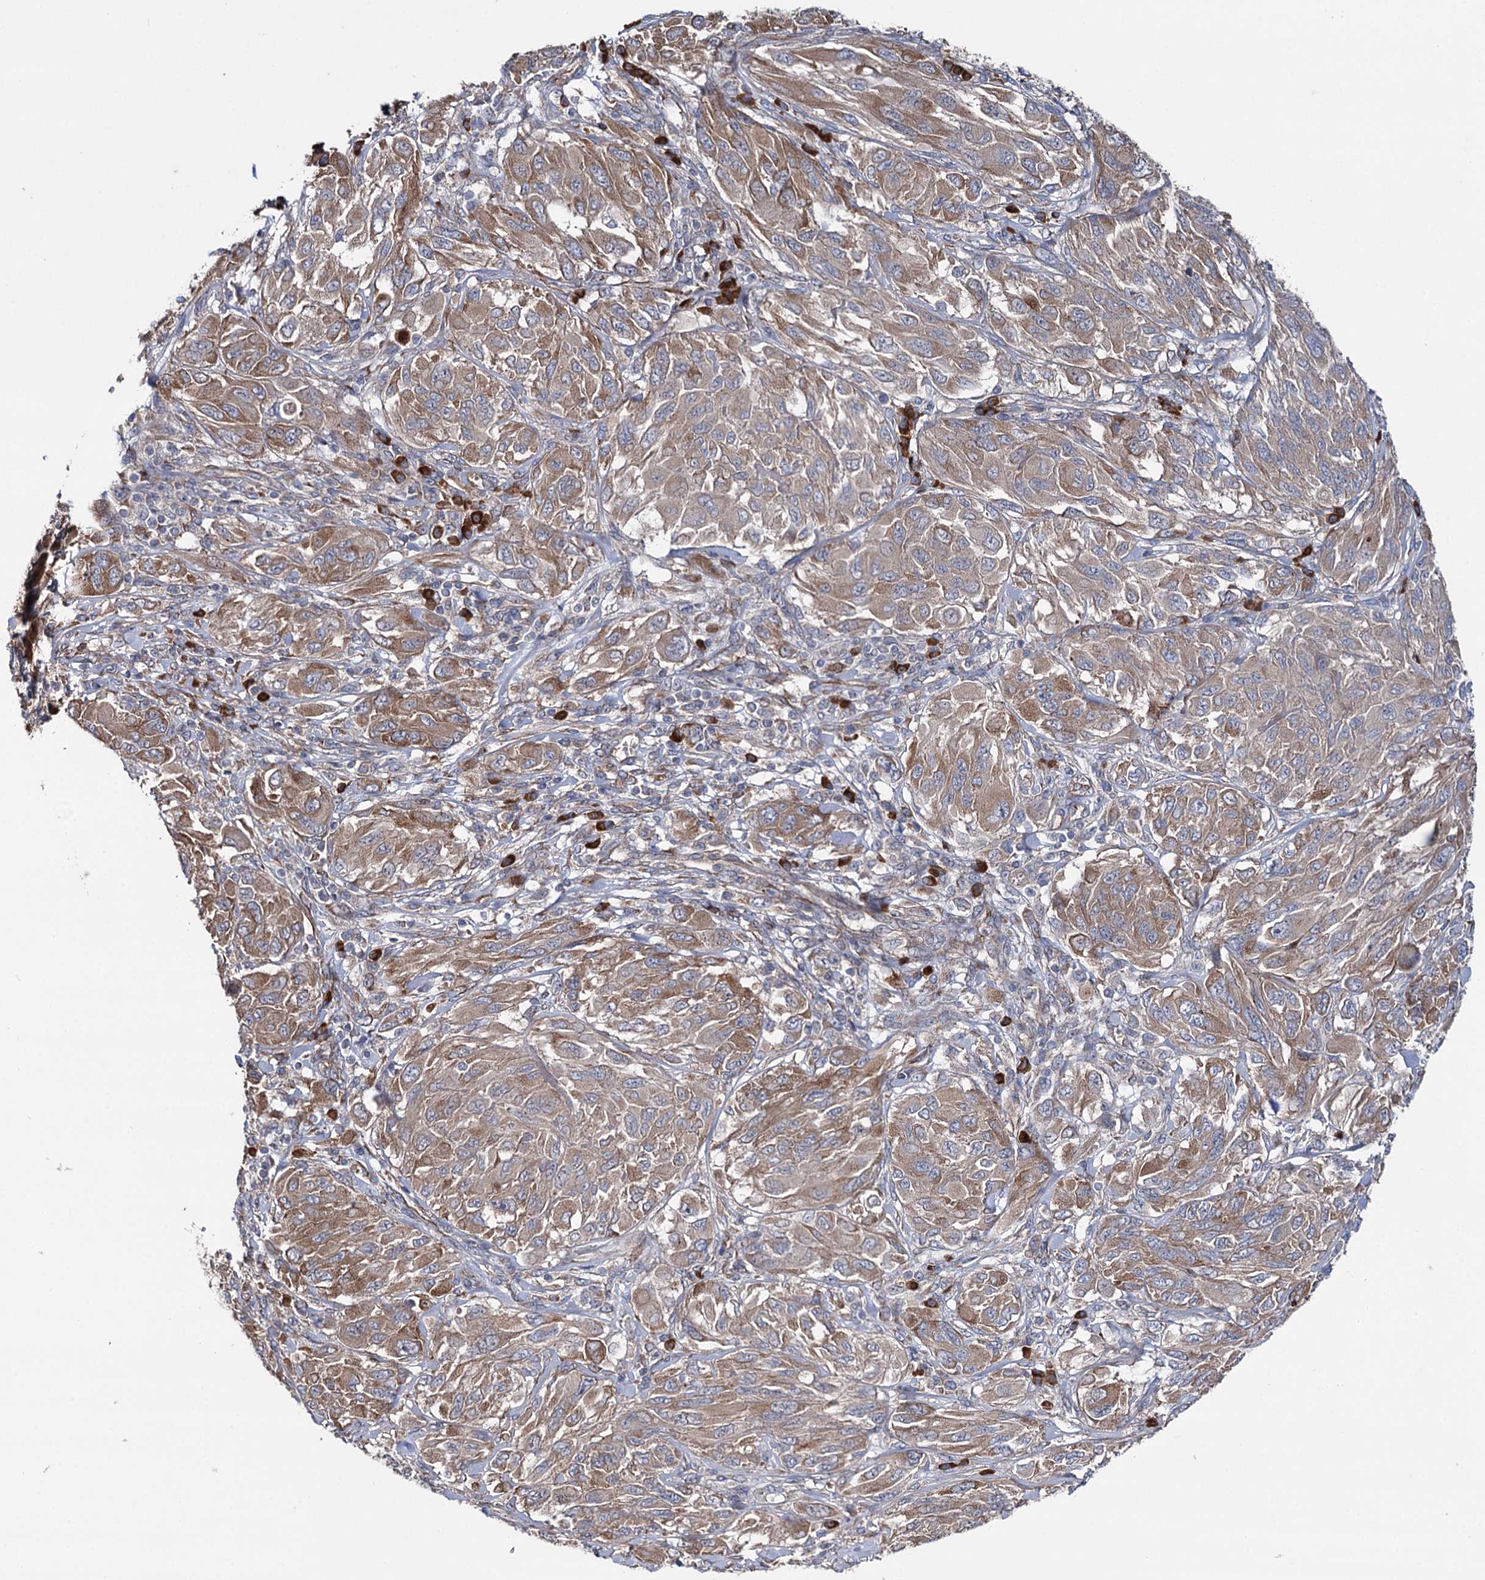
{"staining": {"intensity": "moderate", "quantity": ">75%", "location": "cytoplasmic/membranous"}, "tissue": "melanoma", "cell_type": "Tumor cells", "image_type": "cancer", "snomed": [{"axis": "morphology", "description": "Malignant melanoma, NOS"}, {"axis": "topography", "description": "Skin"}], "caption": "Melanoma tissue exhibits moderate cytoplasmic/membranous expression in approximately >75% of tumor cells, visualized by immunohistochemistry.", "gene": "SPATS2", "patient": {"sex": "female", "age": 91}}